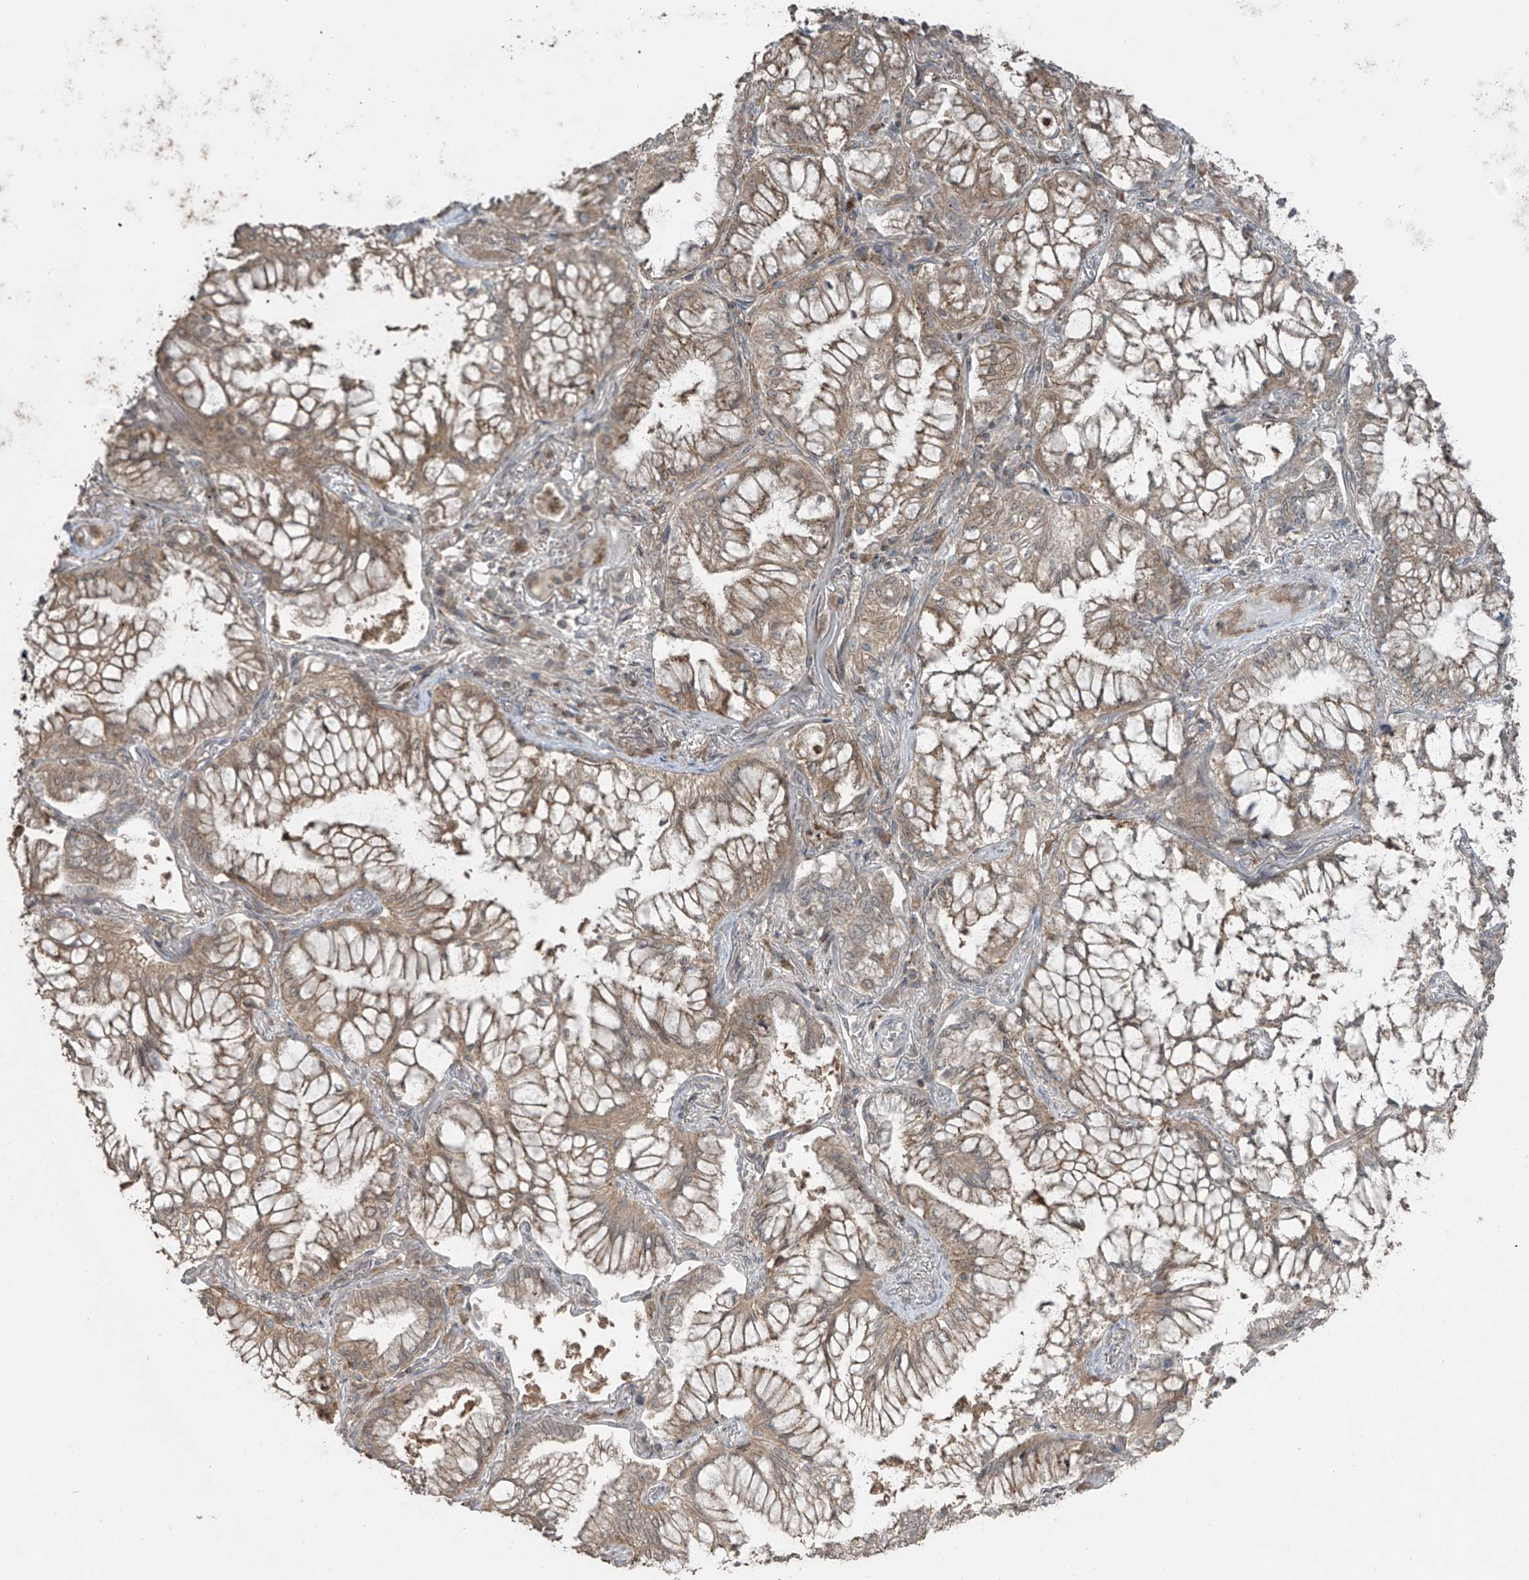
{"staining": {"intensity": "weak", "quantity": ">75%", "location": "cytoplasmic/membranous"}, "tissue": "lung cancer", "cell_type": "Tumor cells", "image_type": "cancer", "snomed": [{"axis": "morphology", "description": "Adenocarcinoma, NOS"}, {"axis": "topography", "description": "Lung"}], "caption": "DAB (3,3'-diaminobenzidine) immunohistochemical staining of lung cancer shows weak cytoplasmic/membranous protein positivity in about >75% of tumor cells.", "gene": "PGPEP1", "patient": {"sex": "female", "age": 70}}